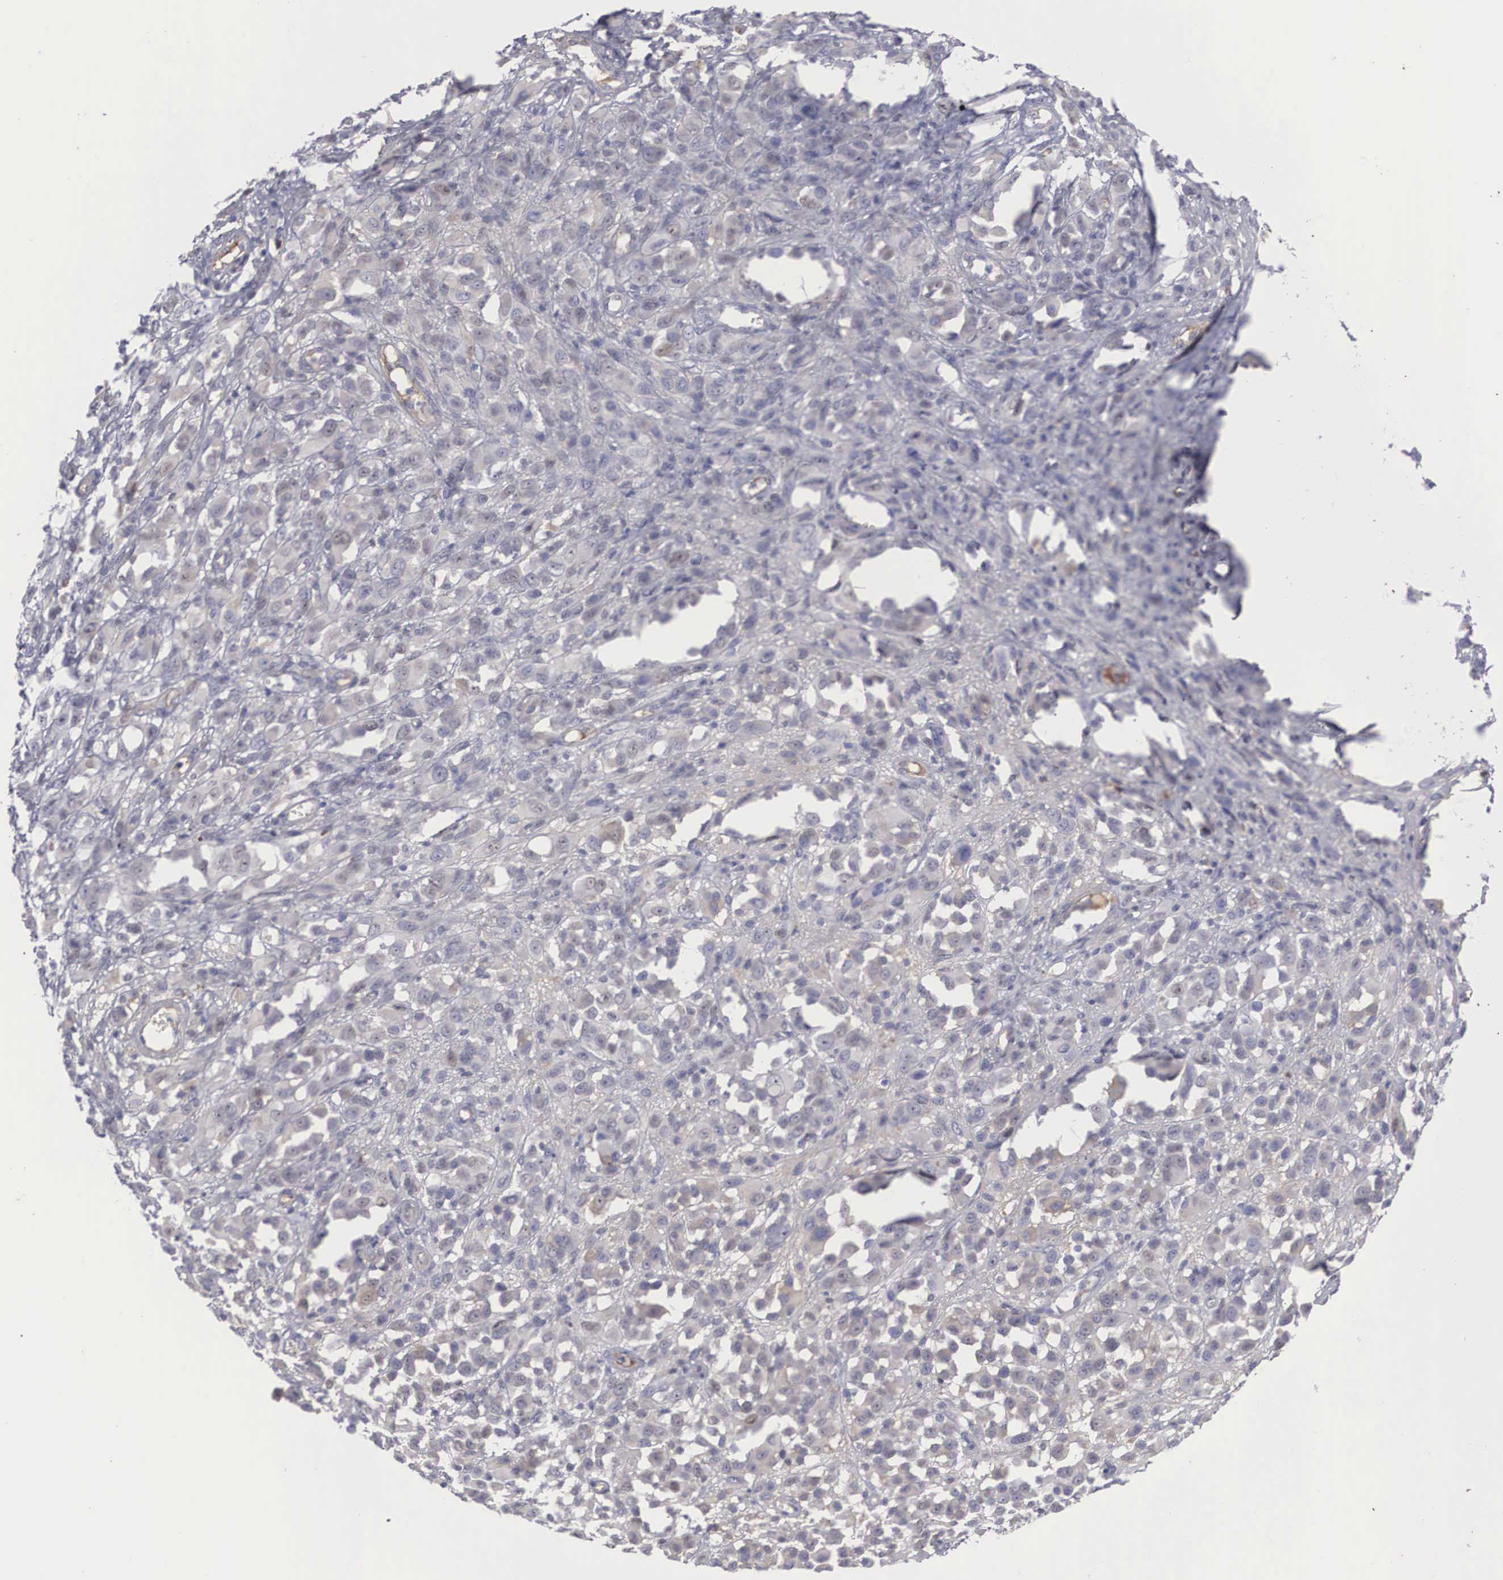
{"staining": {"intensity": "weak", "quantity": "25%-75%", "location": "nuclear"}, "tissue": "melanoma", "cell_type": "Tumor cells", "image_type": "cancer", "snomed": [{"axis": "morphology", "description": "Malignant melanoma, NOS"}, {"axis": "topography", "description": "Skin"}], "caption": "A photomicrograph of human malignant melanoma stained for a protein shows weak nuclear brown staining in tumor cells.", "gene": "RBPJ", "patient": {"sex": "male", "age": 51}}